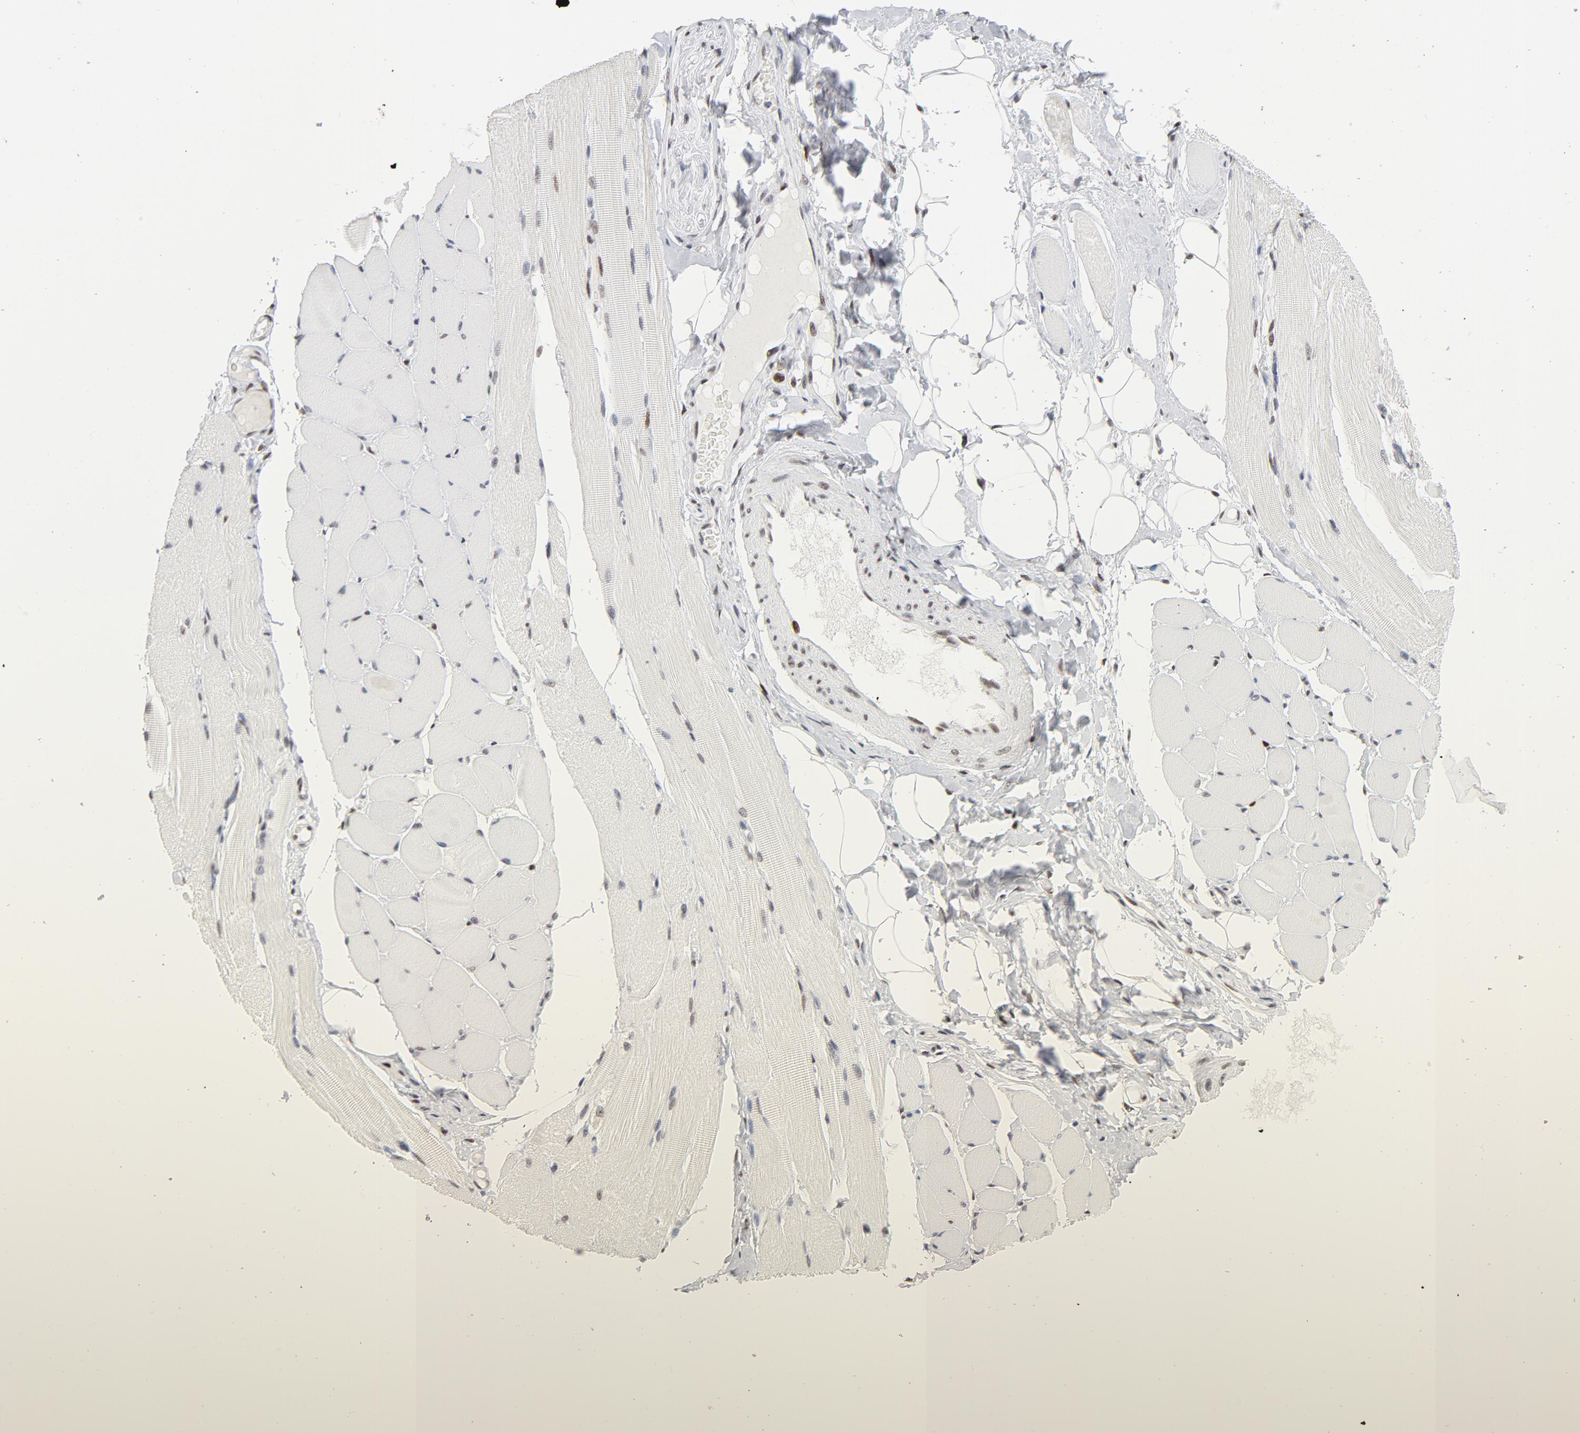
{"staining": {"intensity": "weak", "quantity": "<25%", "location": "nuclear"}, "tissue": "skeletal muscle", "cell_type": "Myocytes", "image_type": "normal", "snomed": [{"axis": "morphology", "description": "Normal tissue, NOS"}, {"axis": "topography", "description": "Skeletal muscle"}, {"axis": "topography", "description": "Peripheral nerve tissue"}], "caption": "IHC photomicrograph of normal skeletal muscle: skeletal muscle stained with DAB (3,3'-diaminobenzidine) exhibits no significant protein expression in myocytes.", "gene": "RFC4", "patient": {"sex": "female", "age": 84}}